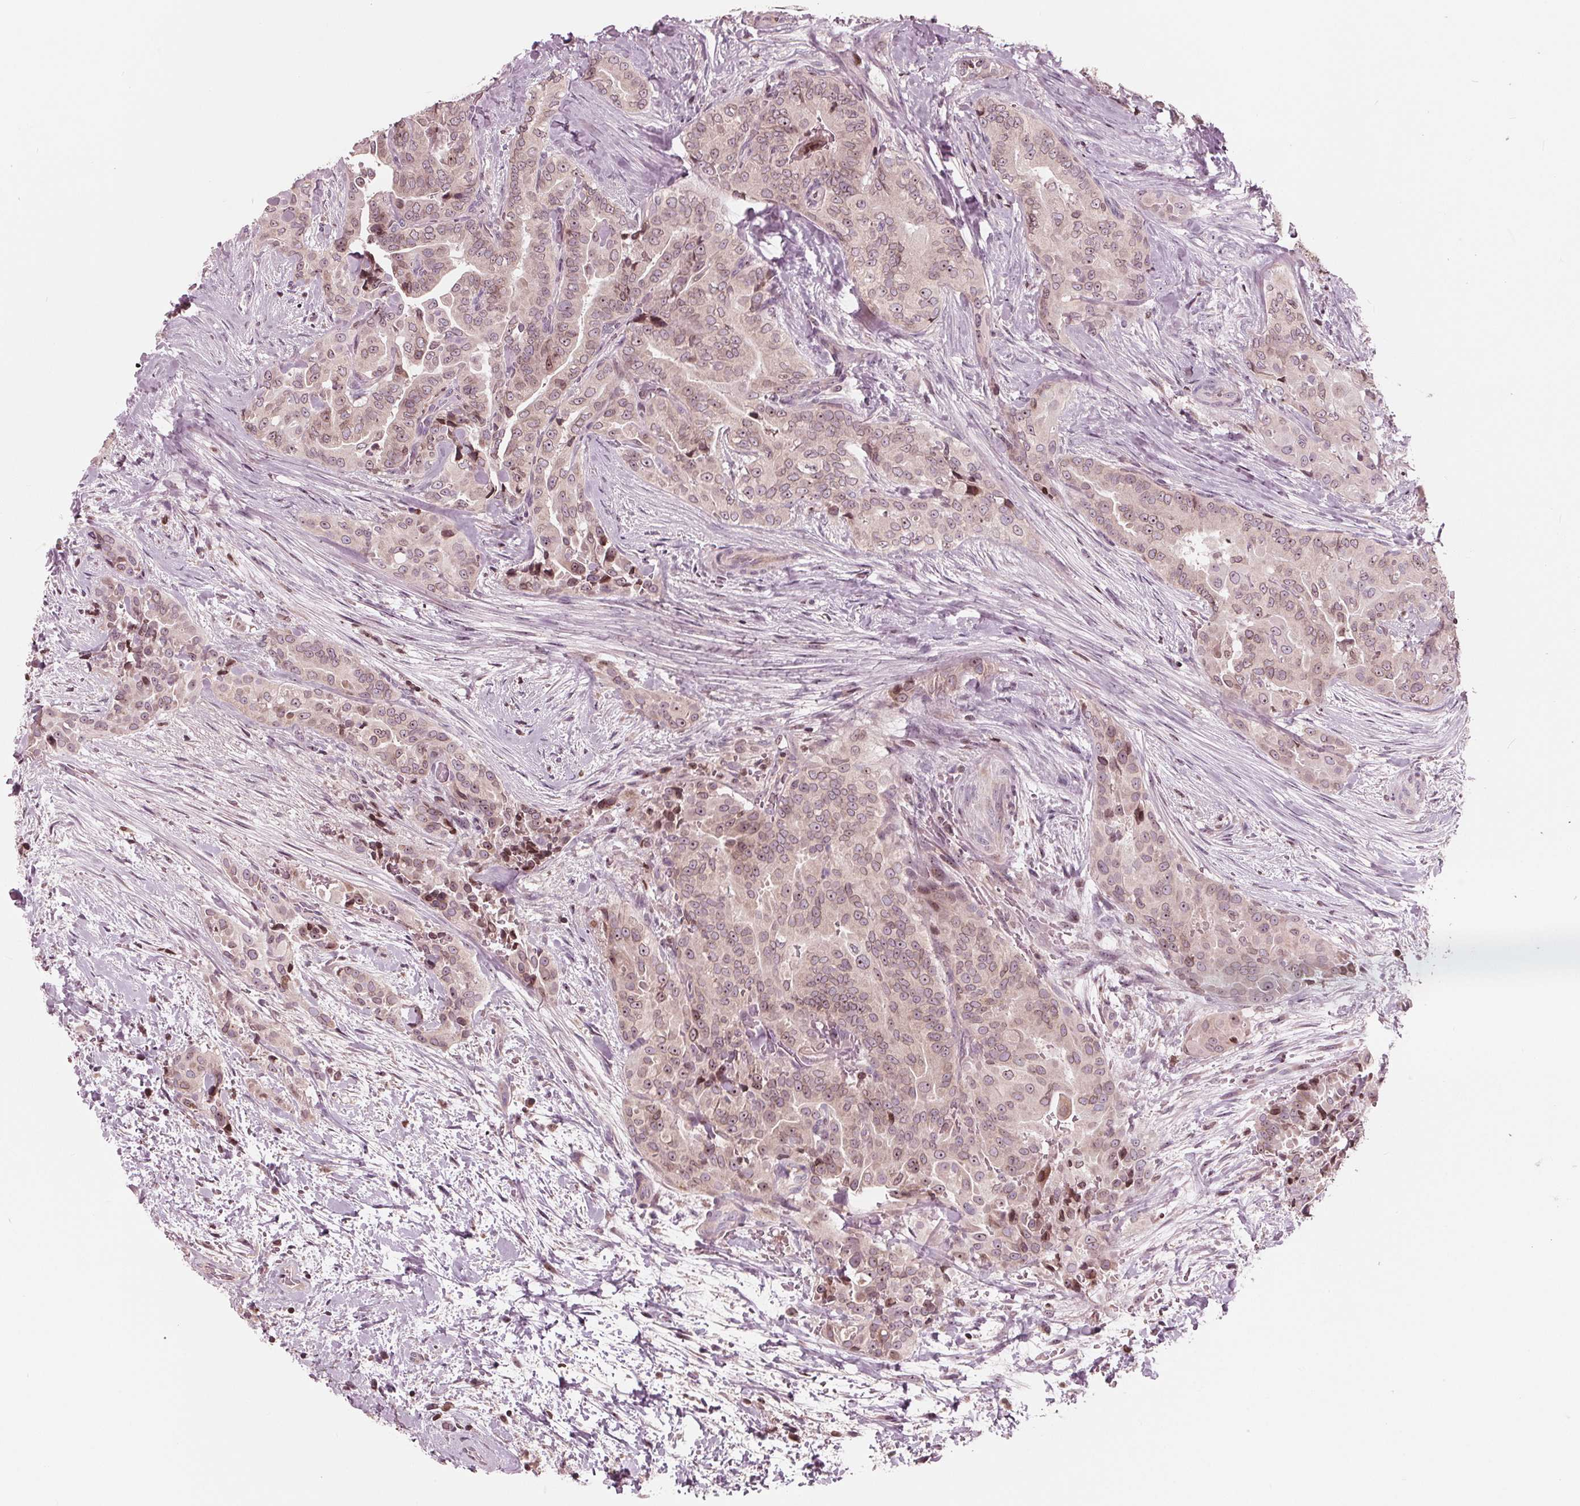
{"staining": {"intensity": "weak", "quantity": ">75%", "location": "cytoplasmic/membranous,nuclear"}, "tissue": "thyroid cancer", "cell_type": "Tumor cells", "image_type": "cancer", "snomed": [{"axis": "morphology", "description": "Papillary adenocarcinoma, NOS"}, {"axis": "topography", "description": "Thyroid gland"}], "caption": "This histopathology image demonstrates thyroid cancer stained with IHC to label a protein in brown. The cytoplasmic/membranous and nuclear of tumor cells show weak positivity for the protein. Nuclei are counter-stained blue.", "gene": "NUP210", "patient": {"sex": "male", "age": 61}}